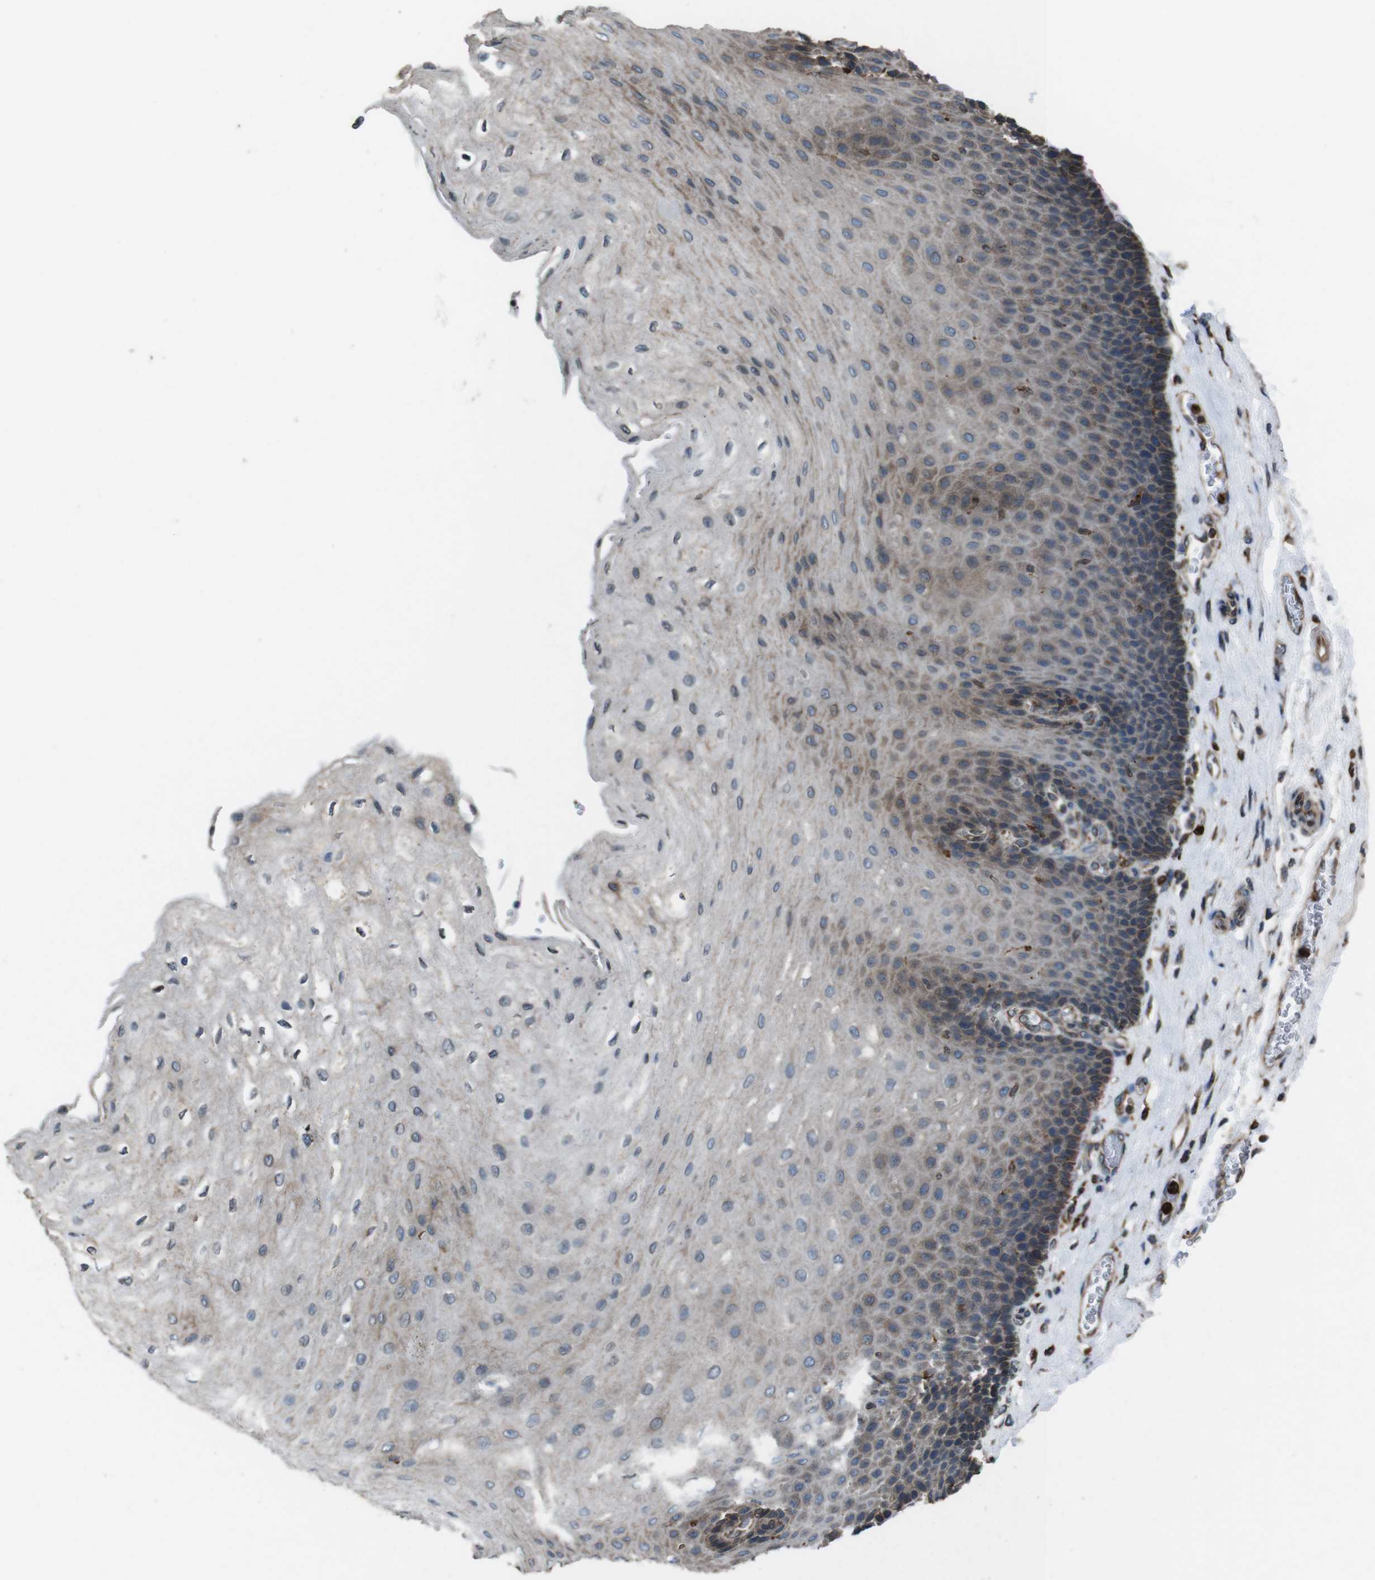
{"staining": {"intensity": "weak", "quantity": "25%-75%", "location": "cytoplasmic/membranous"}, "tissue": "esophagus", "cell_type": "Squamous epithelial cells", "image_type": "normal", "snomed": [{"axis": "morphology", "description": "Normal tissue, NOS"}, {"axis": "topography", "description": "Esophagus"}], "caption": "Immunohistochemical staining of benign esophagus reveals weak cytoplasmic/membranous protein positivity in about 25%-75% of squamous epithelial cells. The protein of interest is shown in brown color, while the nuclei are stained blue.", "gene": "APMAP", "patient": {"sex": "female", "age": 72}}